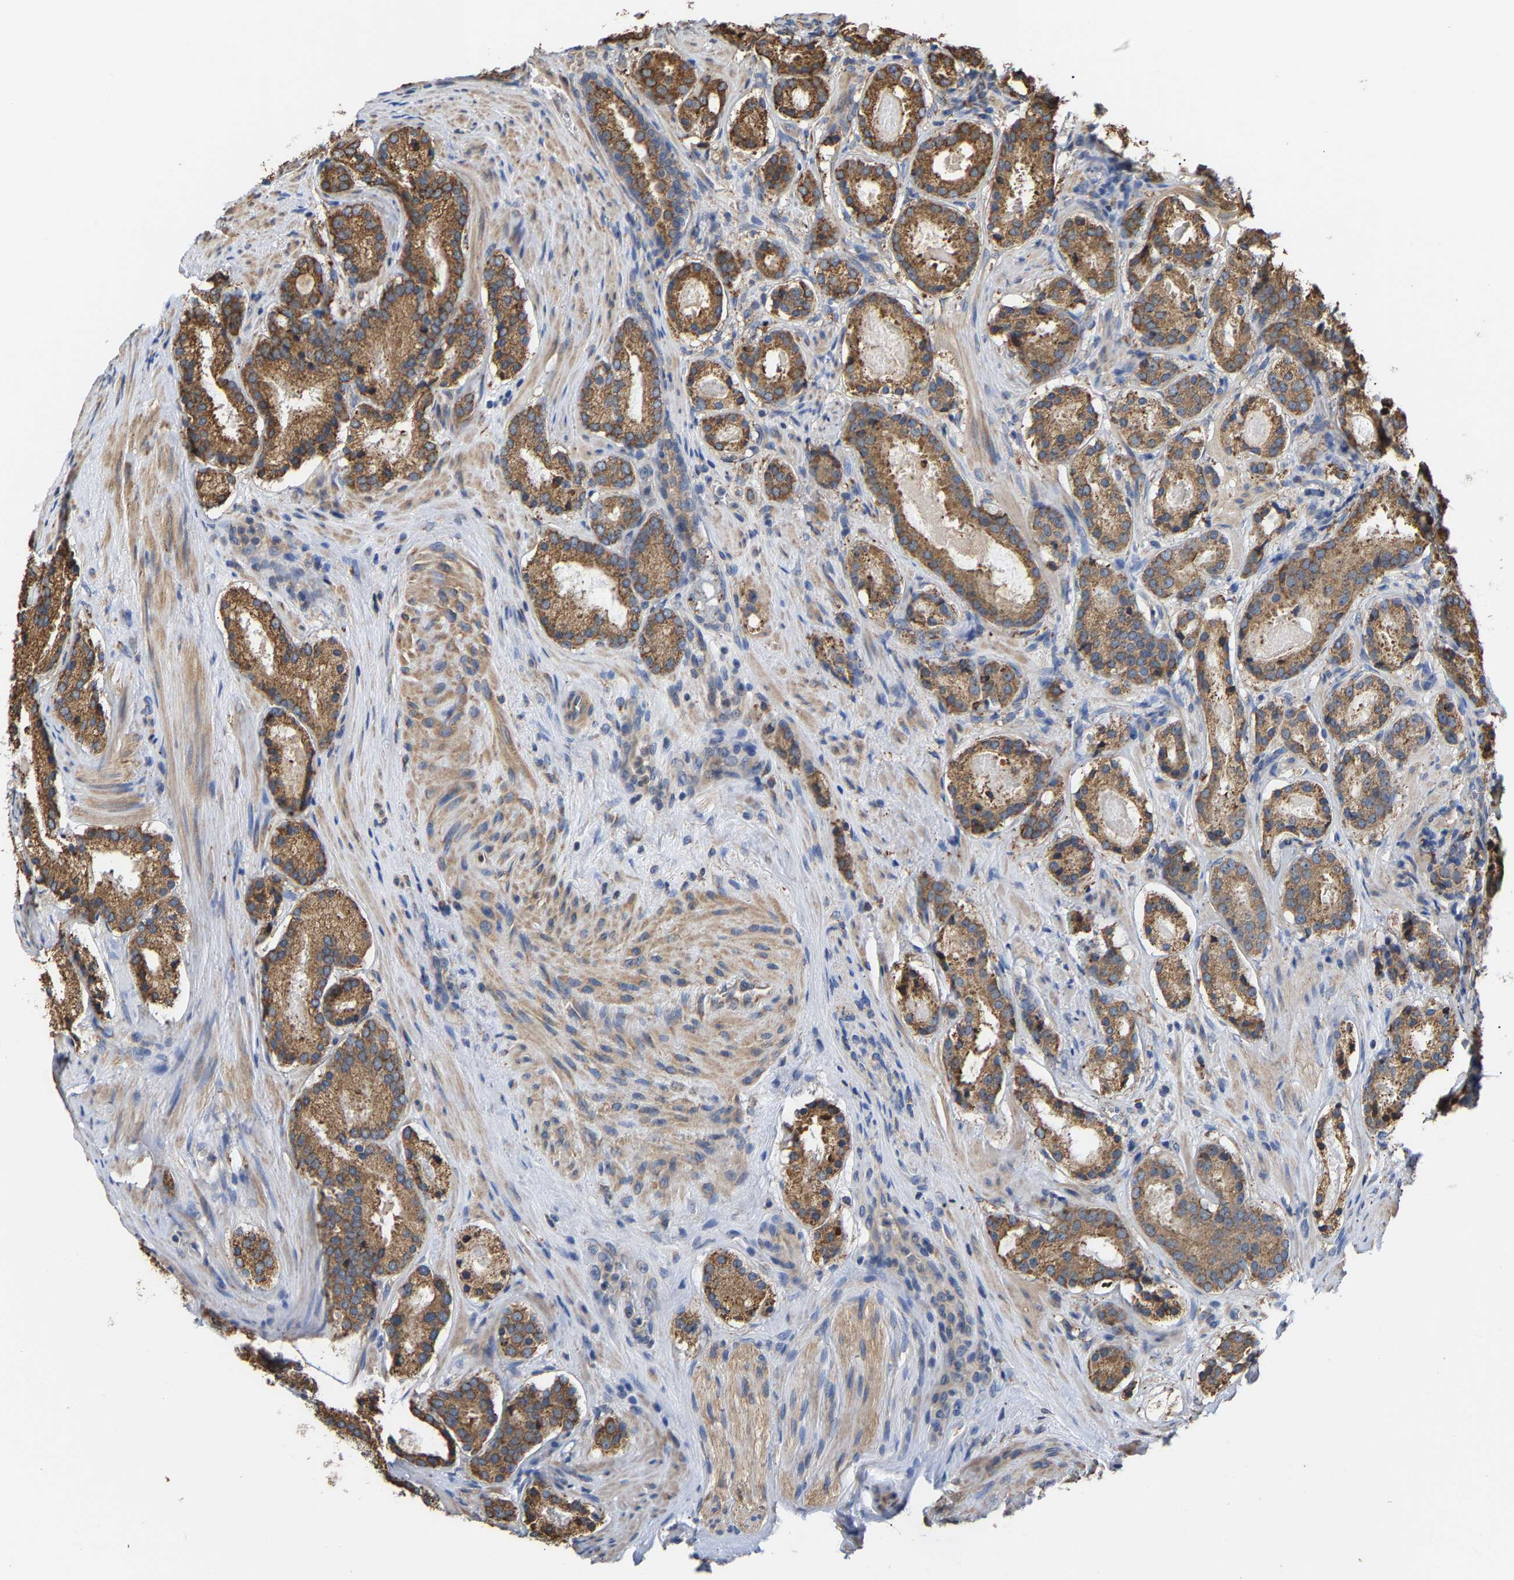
{"staining": {"intensity": "moderate", "quantity": ">75%", "location": "cytoplasmic/membranous"}, "tissue": "prostate cancer", "cell_type": "Tumor cells", "image_type": "cancer", "snomed": [{"axis": "morphology", "description": "Adenocarcinoma, Low grade"}, {"axis": "topography", "description": "Prostate"}], "caption": "Immunohistochemical staining of prostate cancer (low-grade adenocarcinoma) shows moderate cytoplasmic/membranous protein positivity in about >75% of tumor cells. (Stains: DAB (3,3'-diaminobenzidine) in brown, nuclei in blue, Microscopy: brightfield microscopy at high magnification).", "gene": "ARAP1", "patient": {"sex": "male", "age": 69}}